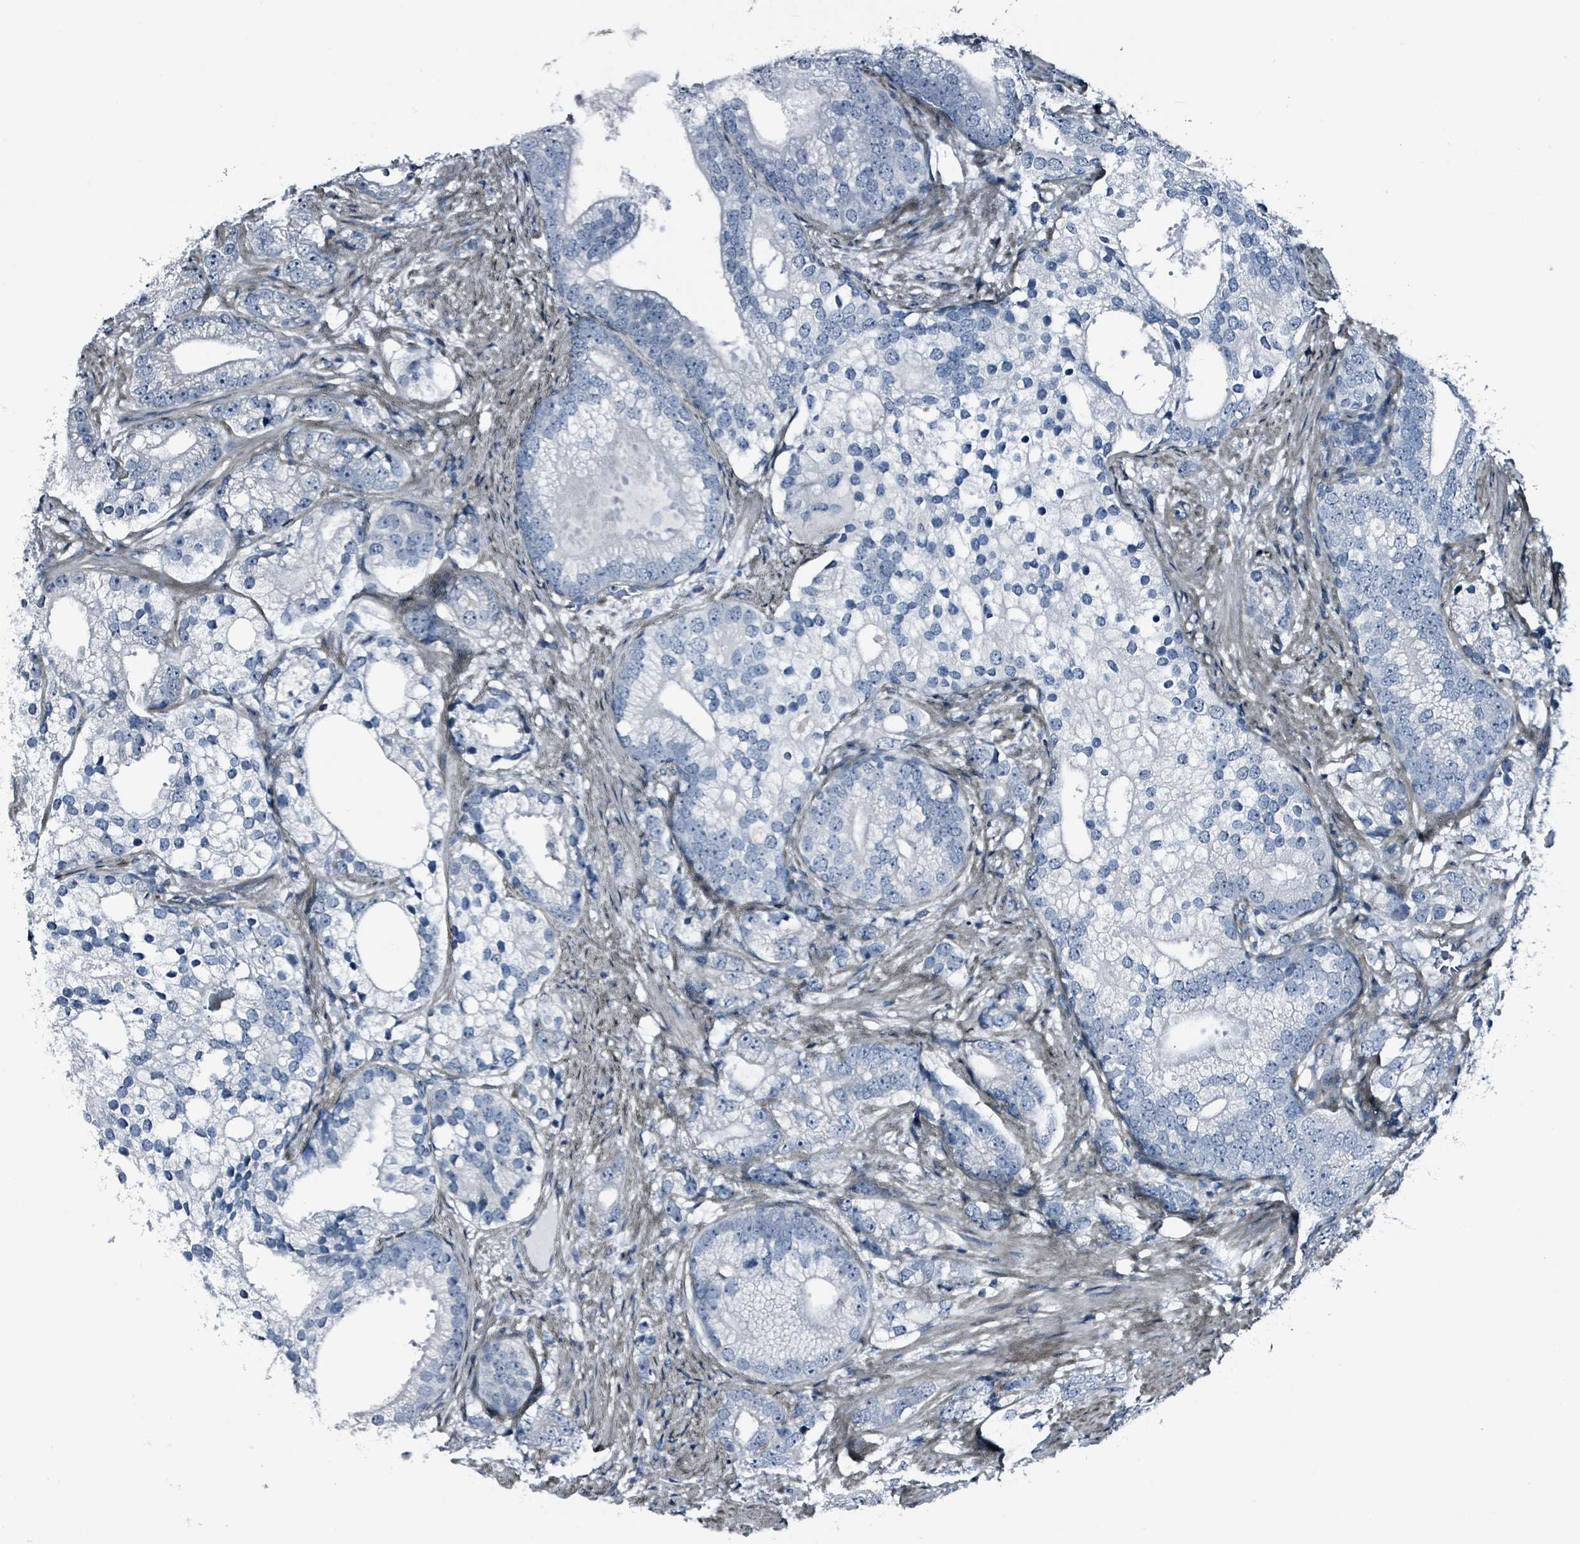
{"staining": {"intensity": "negative", "quantity": "none", "location": "none"}, "tissue": "prostate cancer", "cell_type": "Tumor cells", "image_type": "cancer", "snomed": [{"axis": "morphology", "description": "Adenocarcinoma, High grade"}, {"axis": "topography", "description": "Prostate"}], "caption": "A micrograph of prostate cancer (adenocarcinoma (high-grade)) stained for a protein reveals no brown staining in tumor cells.", "gene": "CA9", "patient": {"sex": "male", "age": 75}}